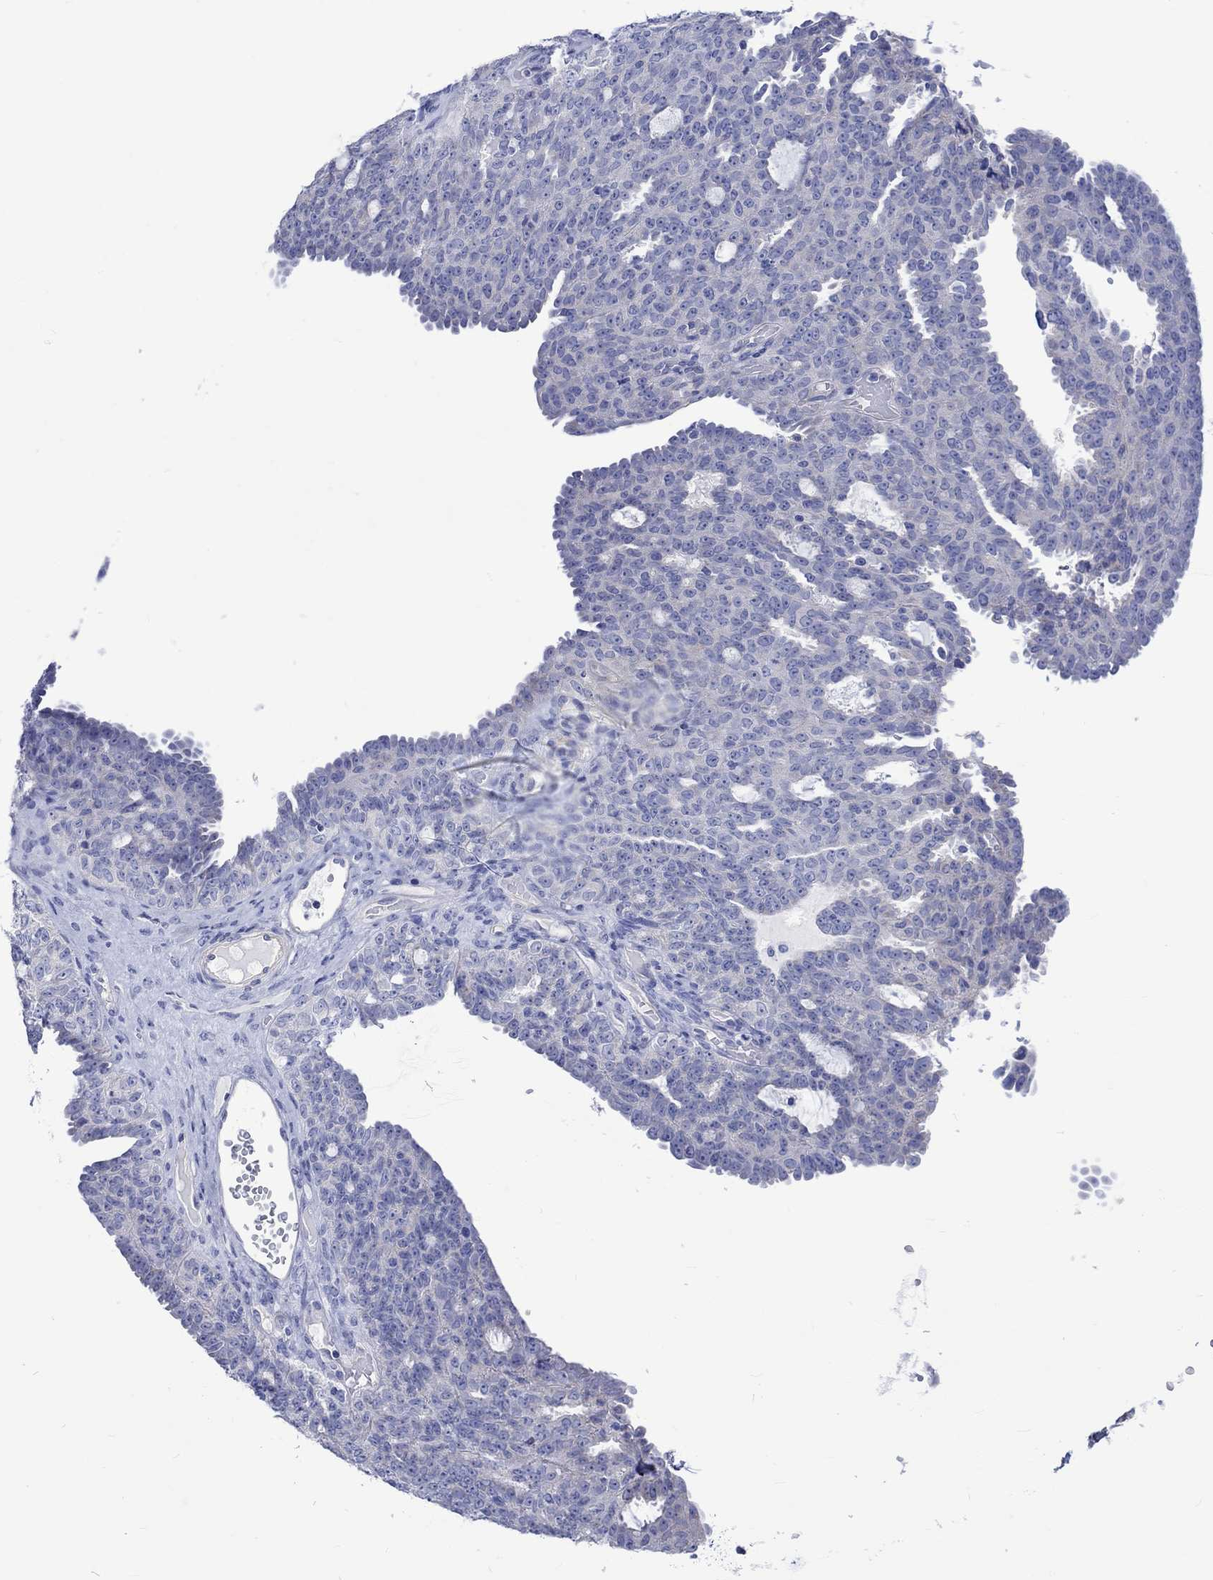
{"staining": {"intensity": "negative", "quantity": "none", "location": "none"}, "tissue": "ovarian cancer", "cell_type": "Tumor cells", "image_type": "cancer", "snomed": [{"axis": "morphology", "description": "Cystadenocarcinoma, serous, NOS"}, {"axis": "topography", "description": "Ovary"}], "caption": "Tumor cells are negative for protein expression in human serous cystadenocarcinoma (ovarian).", "gene": "CPLX2", "patient": {"sex": "female", "age": 71}}